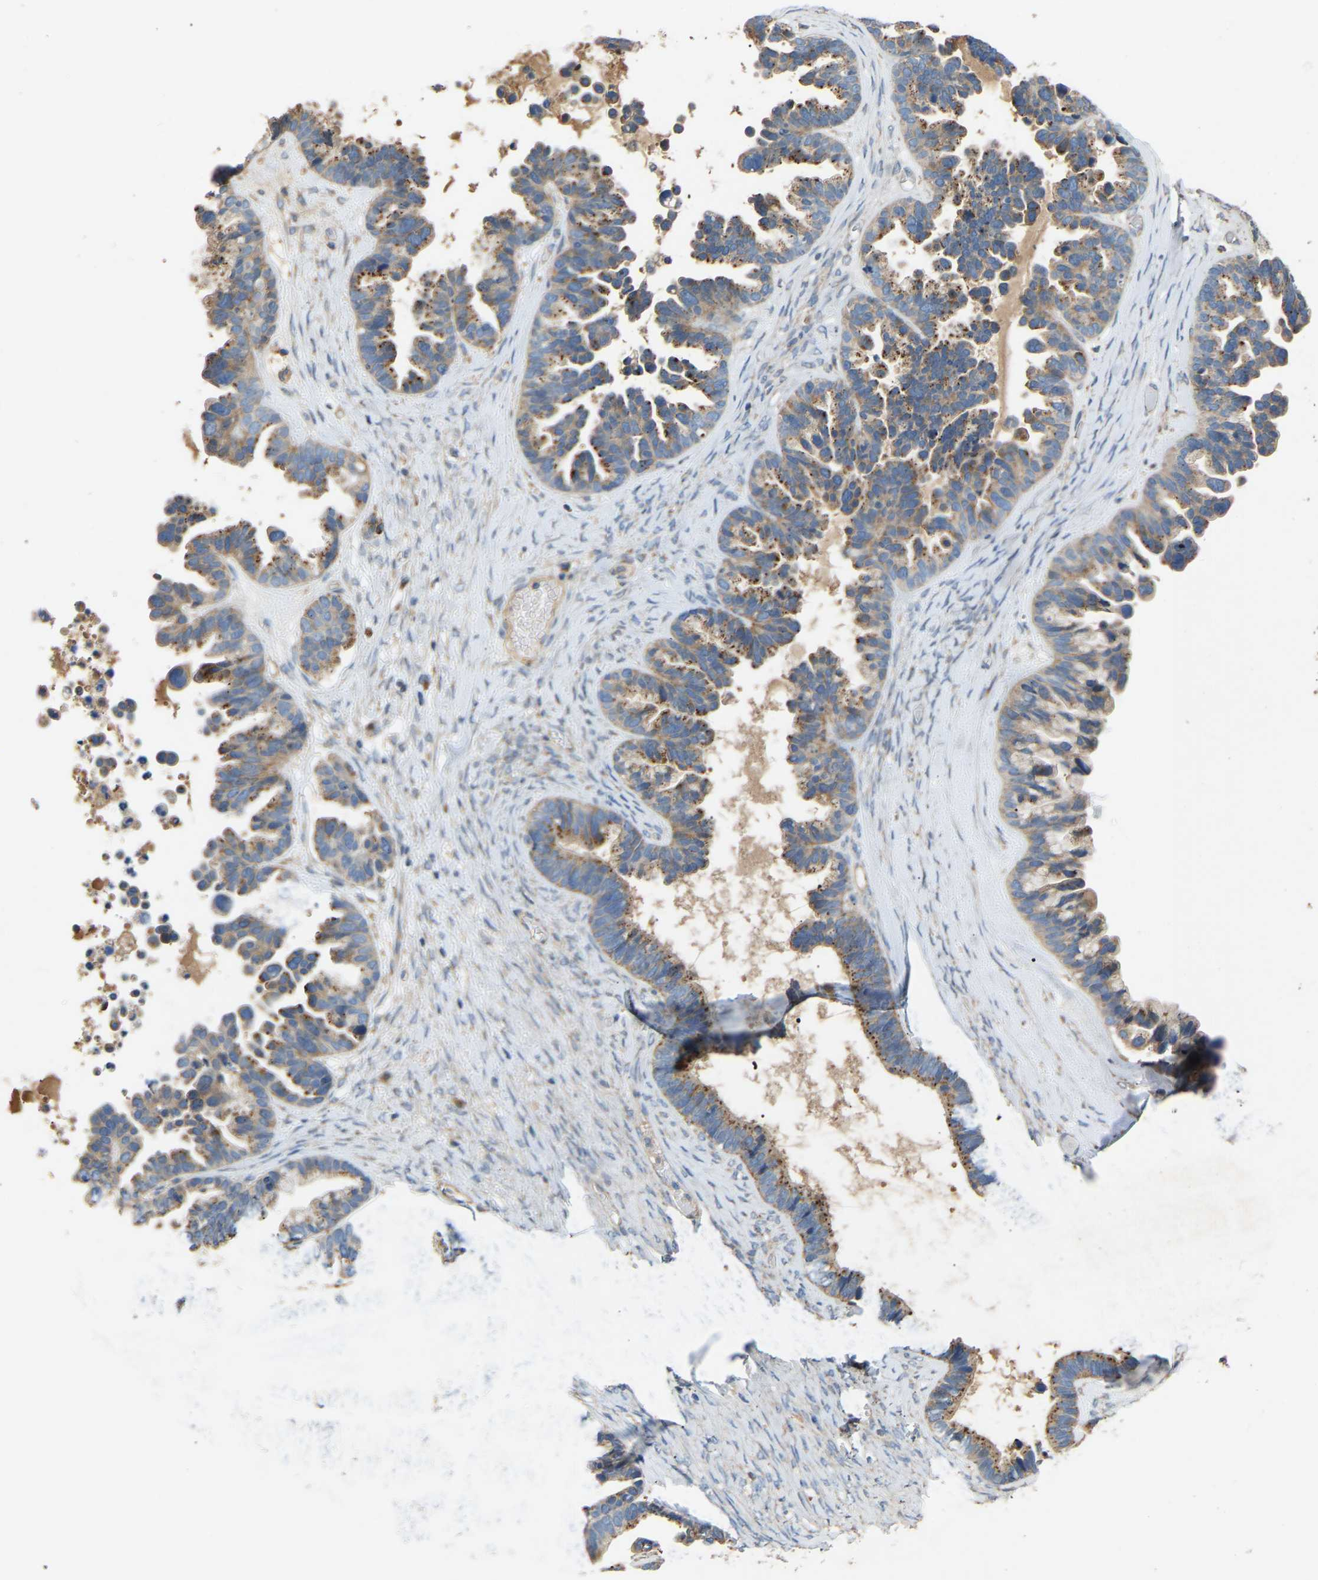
{"staining": {"intensity": "weak", "quantity": ">75%", "location": "cytoplasmic/membranous"}, "tissue": "ovarian cancer", "cell_type": "Tumor cells", "image_type": "cancer", "snomed": [{"axis": "morphology", "description": "Cystadenocarcinoma, serous, NOS"}, {"axis": "topography", "description": "Ovary"}], "caption": "A brown stain labels weak cytoplasmic/membranous positivity of a protein in serous cystadenocarcinoma (ovarian) tumor cells.", "gene": "RGP1", "patient": {"sex": "female", "age": 56}}